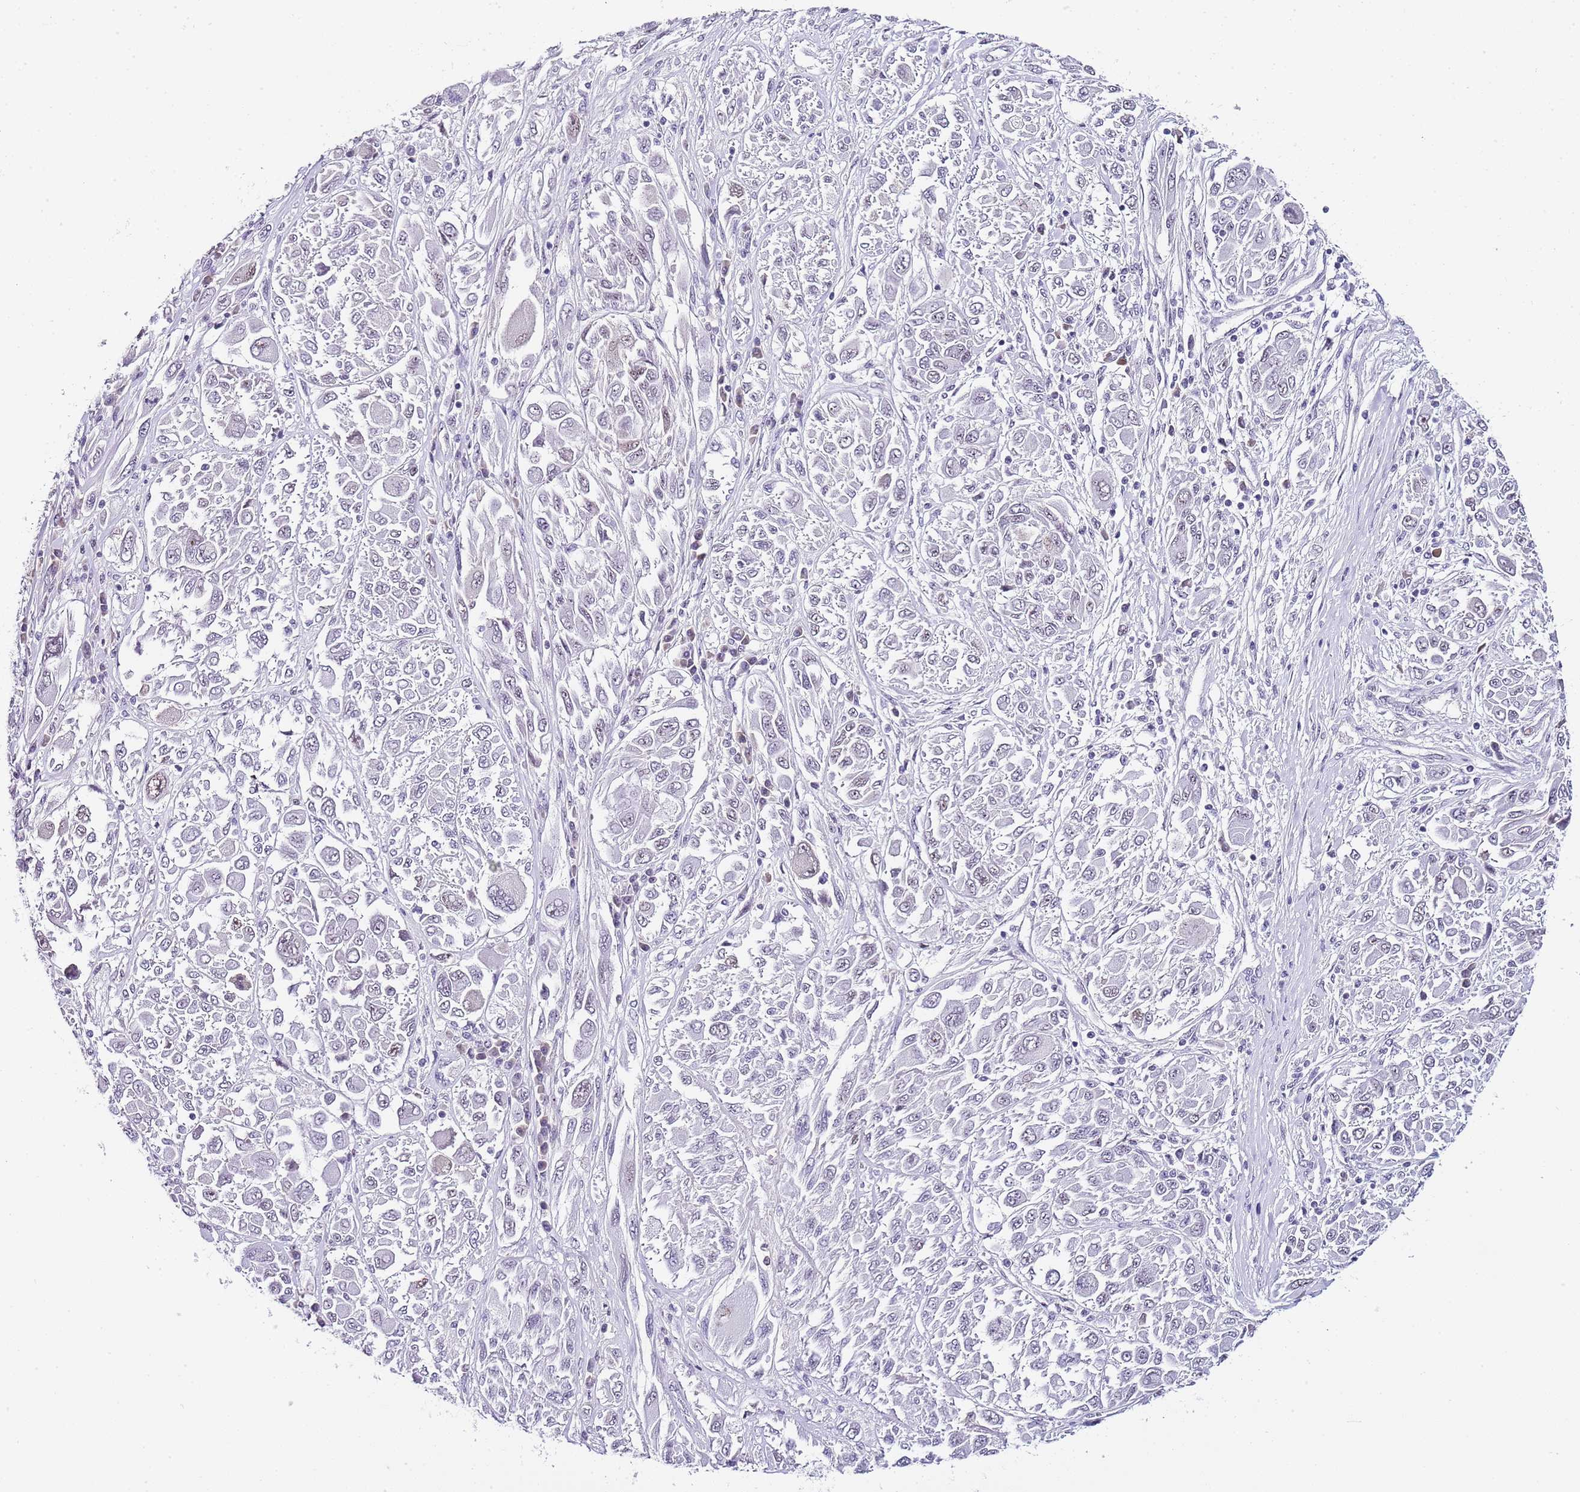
{"staining": {"intensity": "weak", "quantity": "<25%", "location": "nuclear"}, "tissue": "melanoma", "cell_type": "Tumor cells", "image_type": "cancer", "snomed": [{"axis": "morphology", "description": "Malignant melanoma, NOS"}, {"axis": "topography", "description": "Skin"}], "caption": "There is no significant positivity in tumor cells of melanoma.", "gene": "NOP56", "patient": {"sex": "female", "age": 91}}